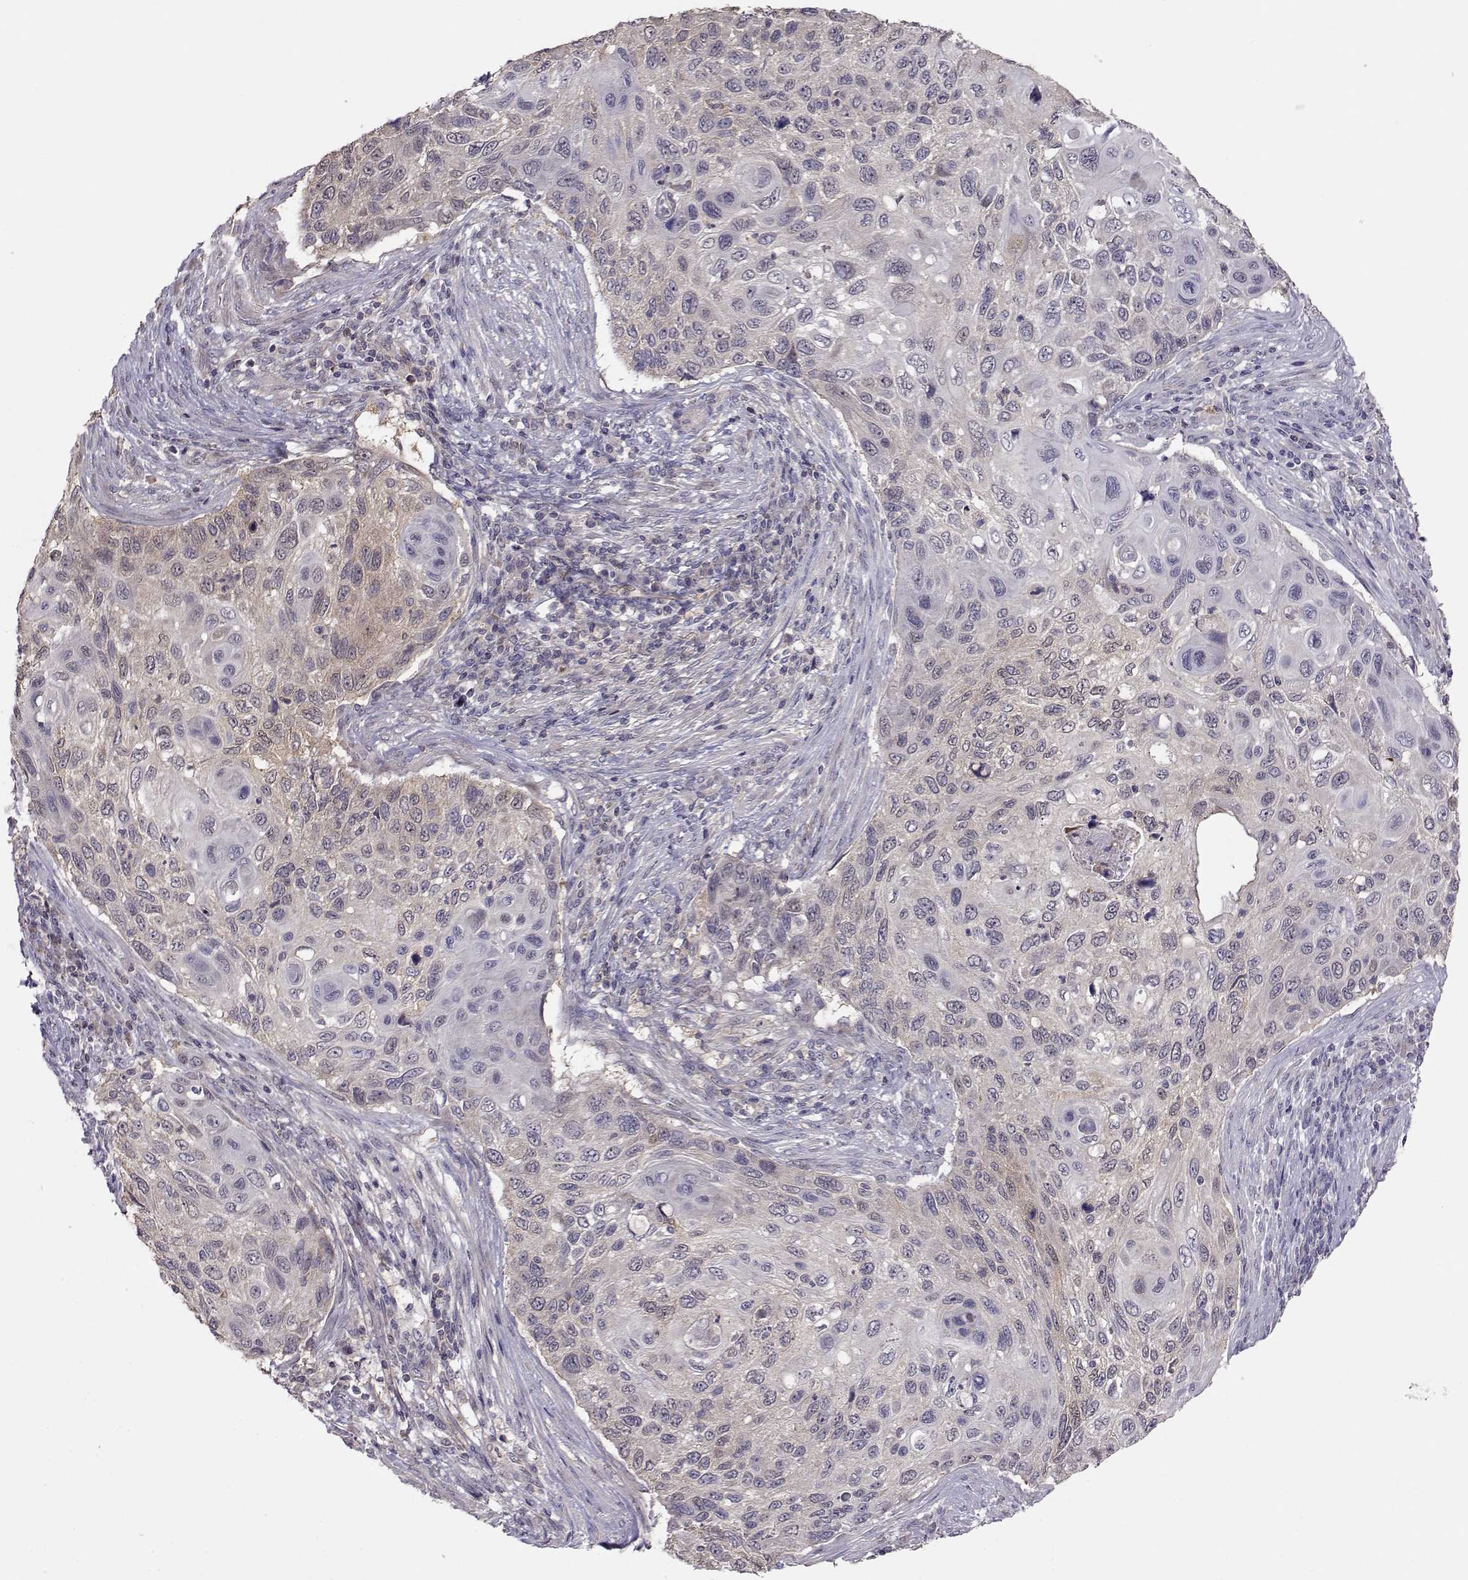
{"staining": {"intensity": "weak", "quantity": "<25%", "location": "cytoplasmic/membranous"}, "tissue": "cervical cancer", "cell_type": "Tumor cells", "image_type": "cancer", "snomed": [{"axis": "morphology", "description": "Squamous cell carcinoma, NOS"}, {"axis": "topography", "description": "Cervix"}], "caption": "IHC image of squamous cell carcinoma (cervical) stained for a protein (brown), which reveals no positivity in tumor cells.", "gene": "NCAM2", "patient": {"sex": "female", "age": 70}}